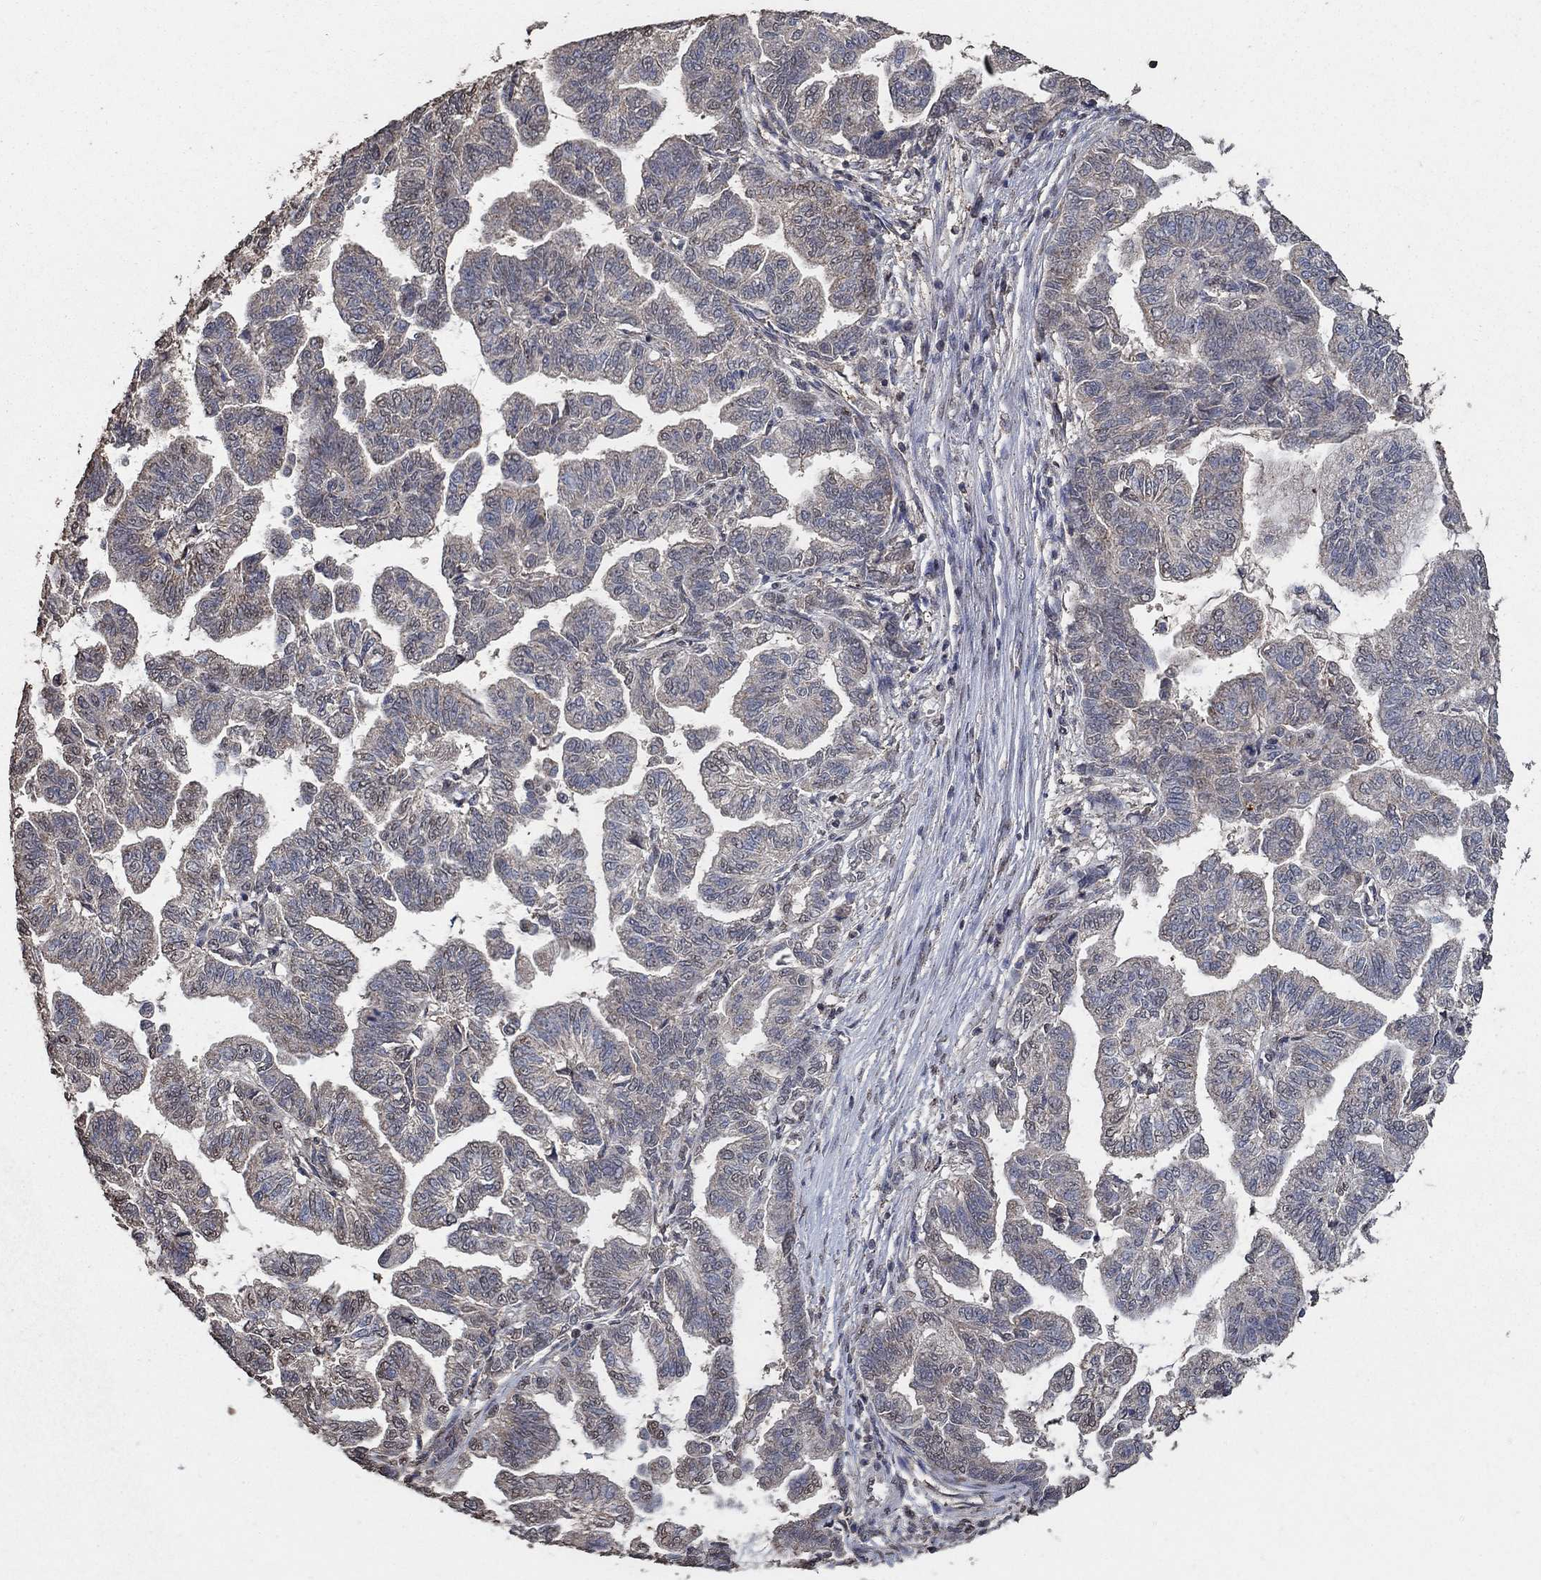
{"staining": {"intensity": "moderate", "quantity": "<25%", "location": "cytoplasmic/membranous"}, "tissue": "stomach cancer", "cell_type": "Tumor cells", "image_type": "cancer", "snomed": [{"axis": "morphology", "description": "Adenocarcinoma, NOS"}, {"axis": "topography", "description": "Stomach"}], "caption": "High-magnification brightfield microscopy of stomach cancer (adenocarcinoma) stained with DAB (3,3'-diaminobenzidine) (brown) and counterstained with hematoxylin (blue). tumor cells exhibit moderate cytoplasmic/membranous staining is identified in approximately<25% of cells. (DAB IHC, brown staining for protein, blue staining for nuclei).", "gene": "MRPS24", "patient": {"sex": "male", "age": 83}}